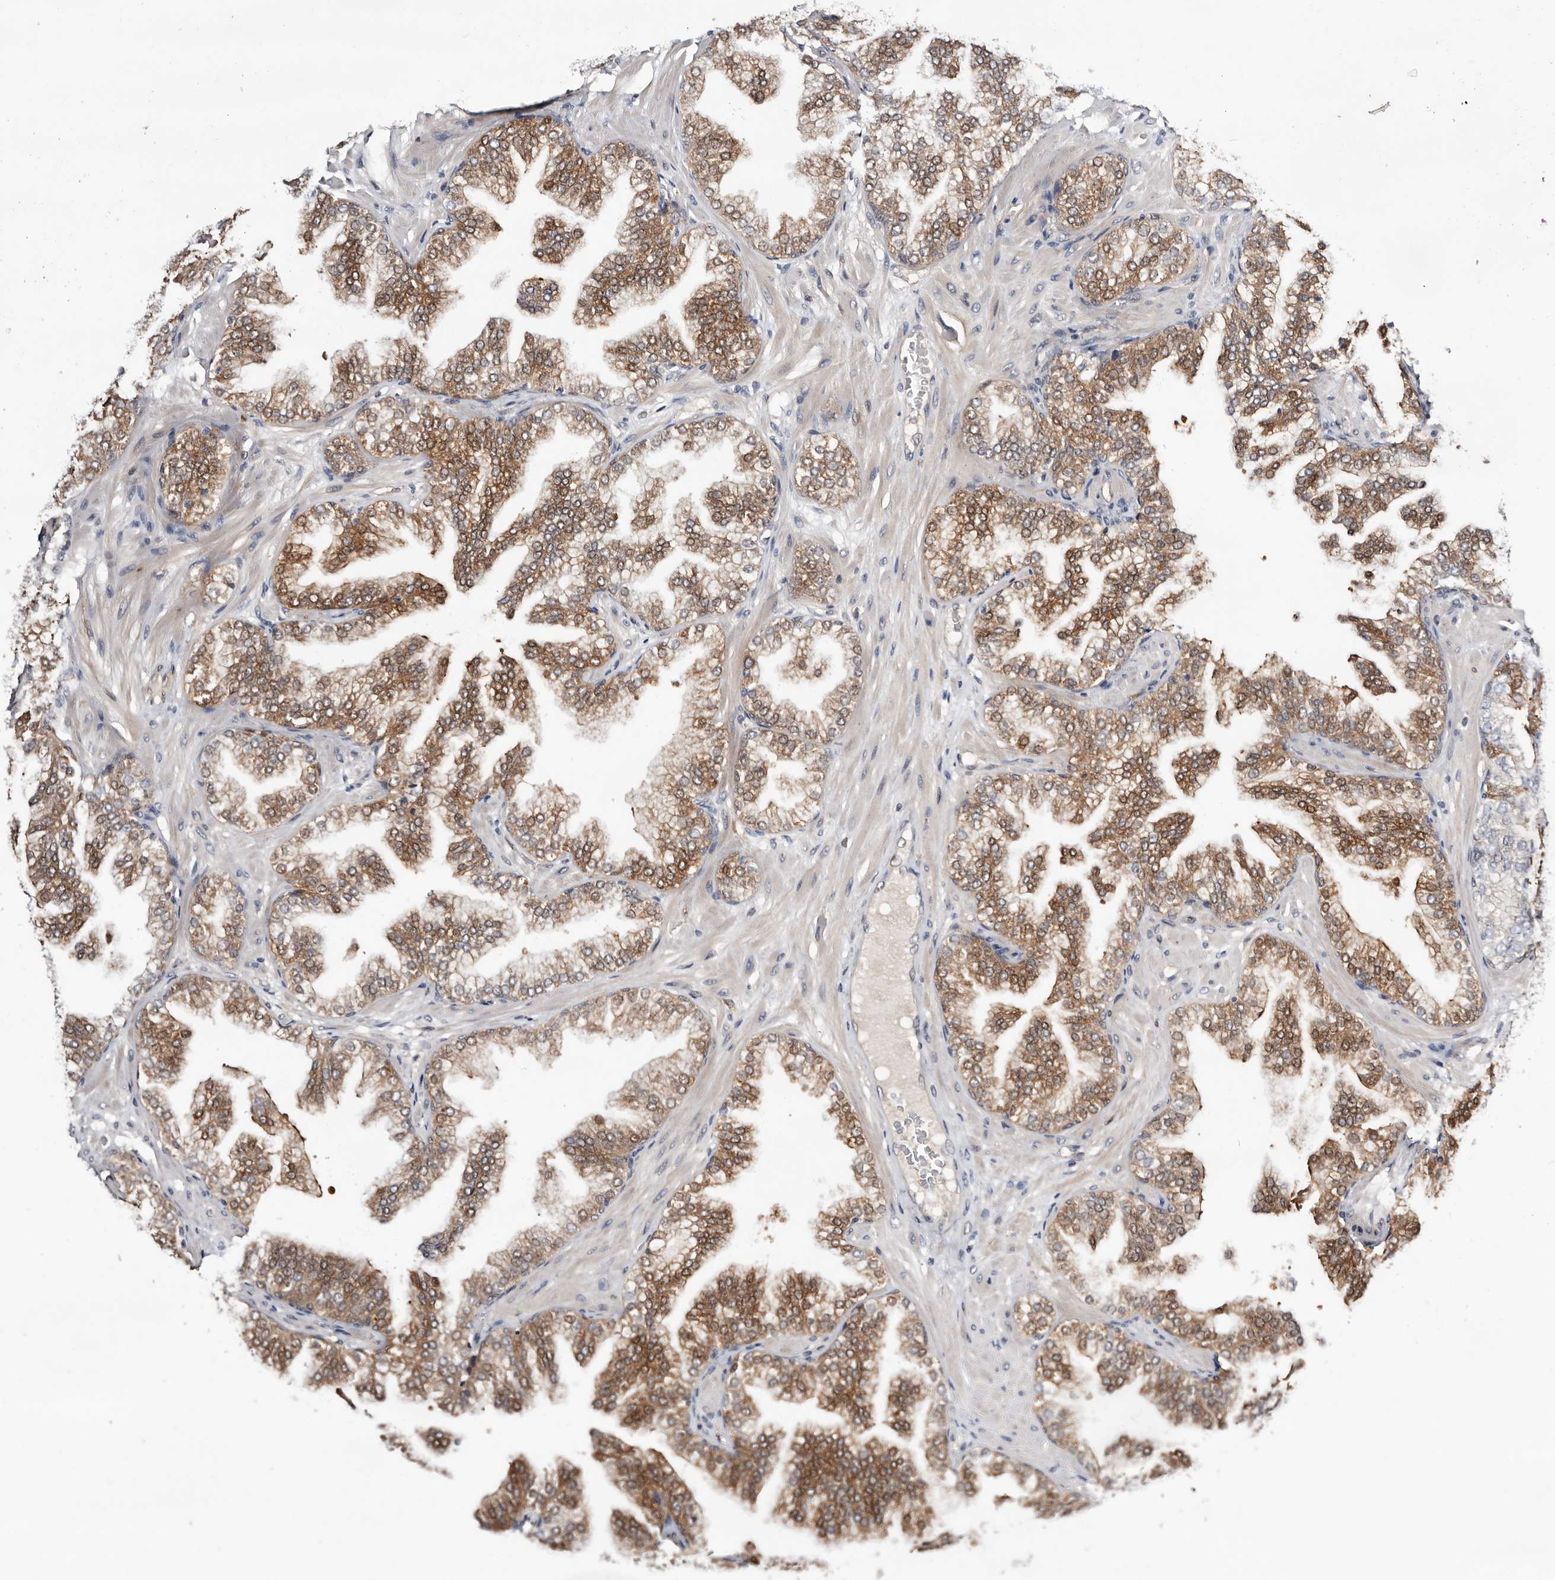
{"staining": {"intensity": "moderate", "quantity": ">75%", "location": "cytoplasmic/membranous,nuclear"}, "tissue": "prostate cancer", "cell_type": "Tumor cells", "image_type": "cancer", "snomed": [{"axis": "morphology", "description": "Adenocarcinoma, High grade"}, {"axis": "topography", "description": "Prostate"}], "caption": "Human adenocarcinoma (high-grade) (prostate) stained for a protein (brown) shows moderate cytoplasmic/membranous and nuclear positive staining in about >75% of tumor cells.", "gene": "TP53I3", "patient": {"sex": "male", "age": 58}}